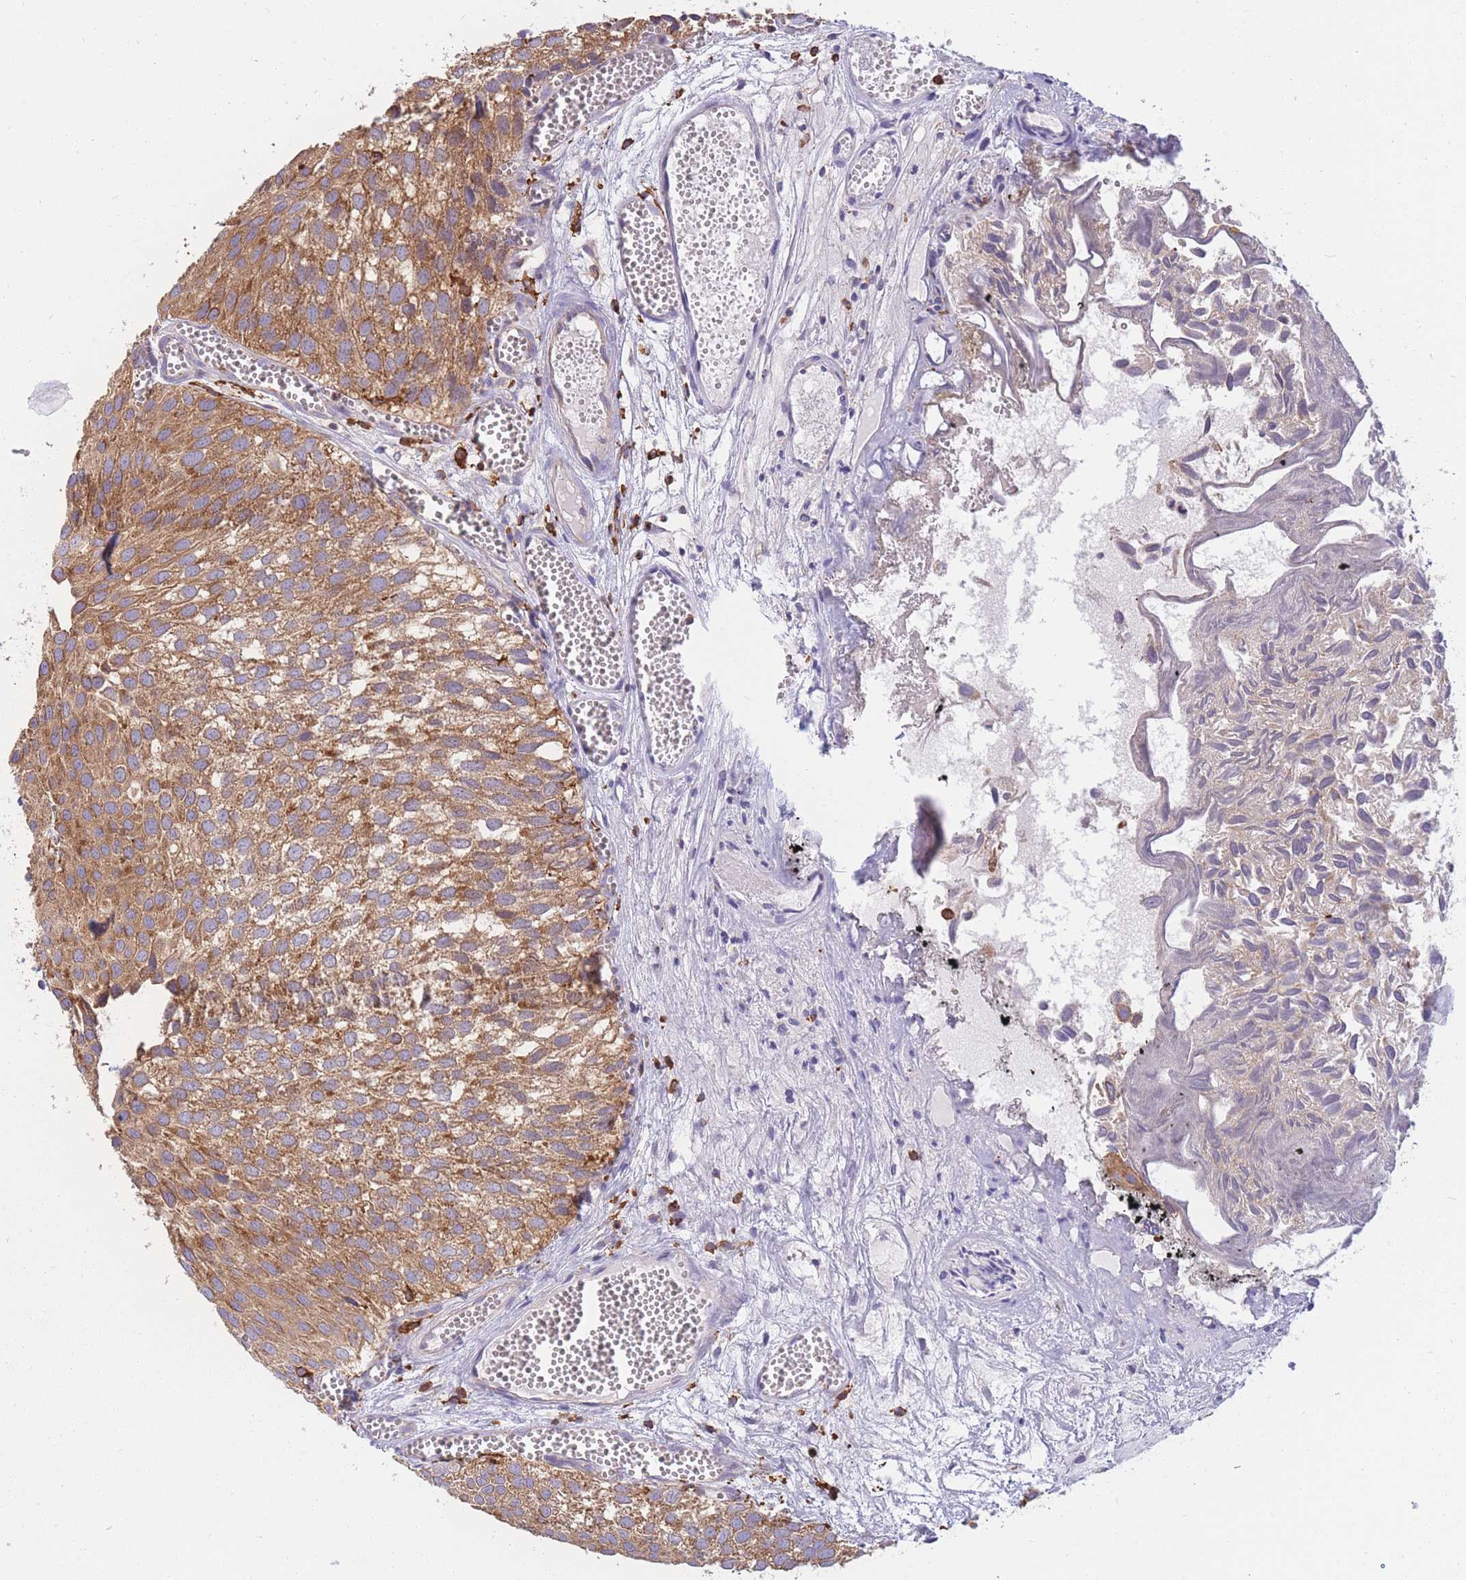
{"staining": {"intensity": "moderate", "quantity": ">75%", "location": "cytoplasmic/membranous"}, "tissue": "urothelial cancer", "cell_type": "Tumor cells", "image_type": "cancer", "snomed": [{"axis": "morphology", "description": "Urothelial carcinoma, Low grade"}, {"axis": "topography", "description": "Urinary bladder"}], "caption": "Moderate cytoplasmic/membranous protein positivity is present in about >75% of tumor cells in urothelial cancer. The staining is performed using DAB (3,3'-diaminobenzidine) brown chromogen to label protein expression. The nuclei are counter-stained blue using hematoxylin.", "gene": "MRPL54", "patient": {"sex": "male", "age": 88}}